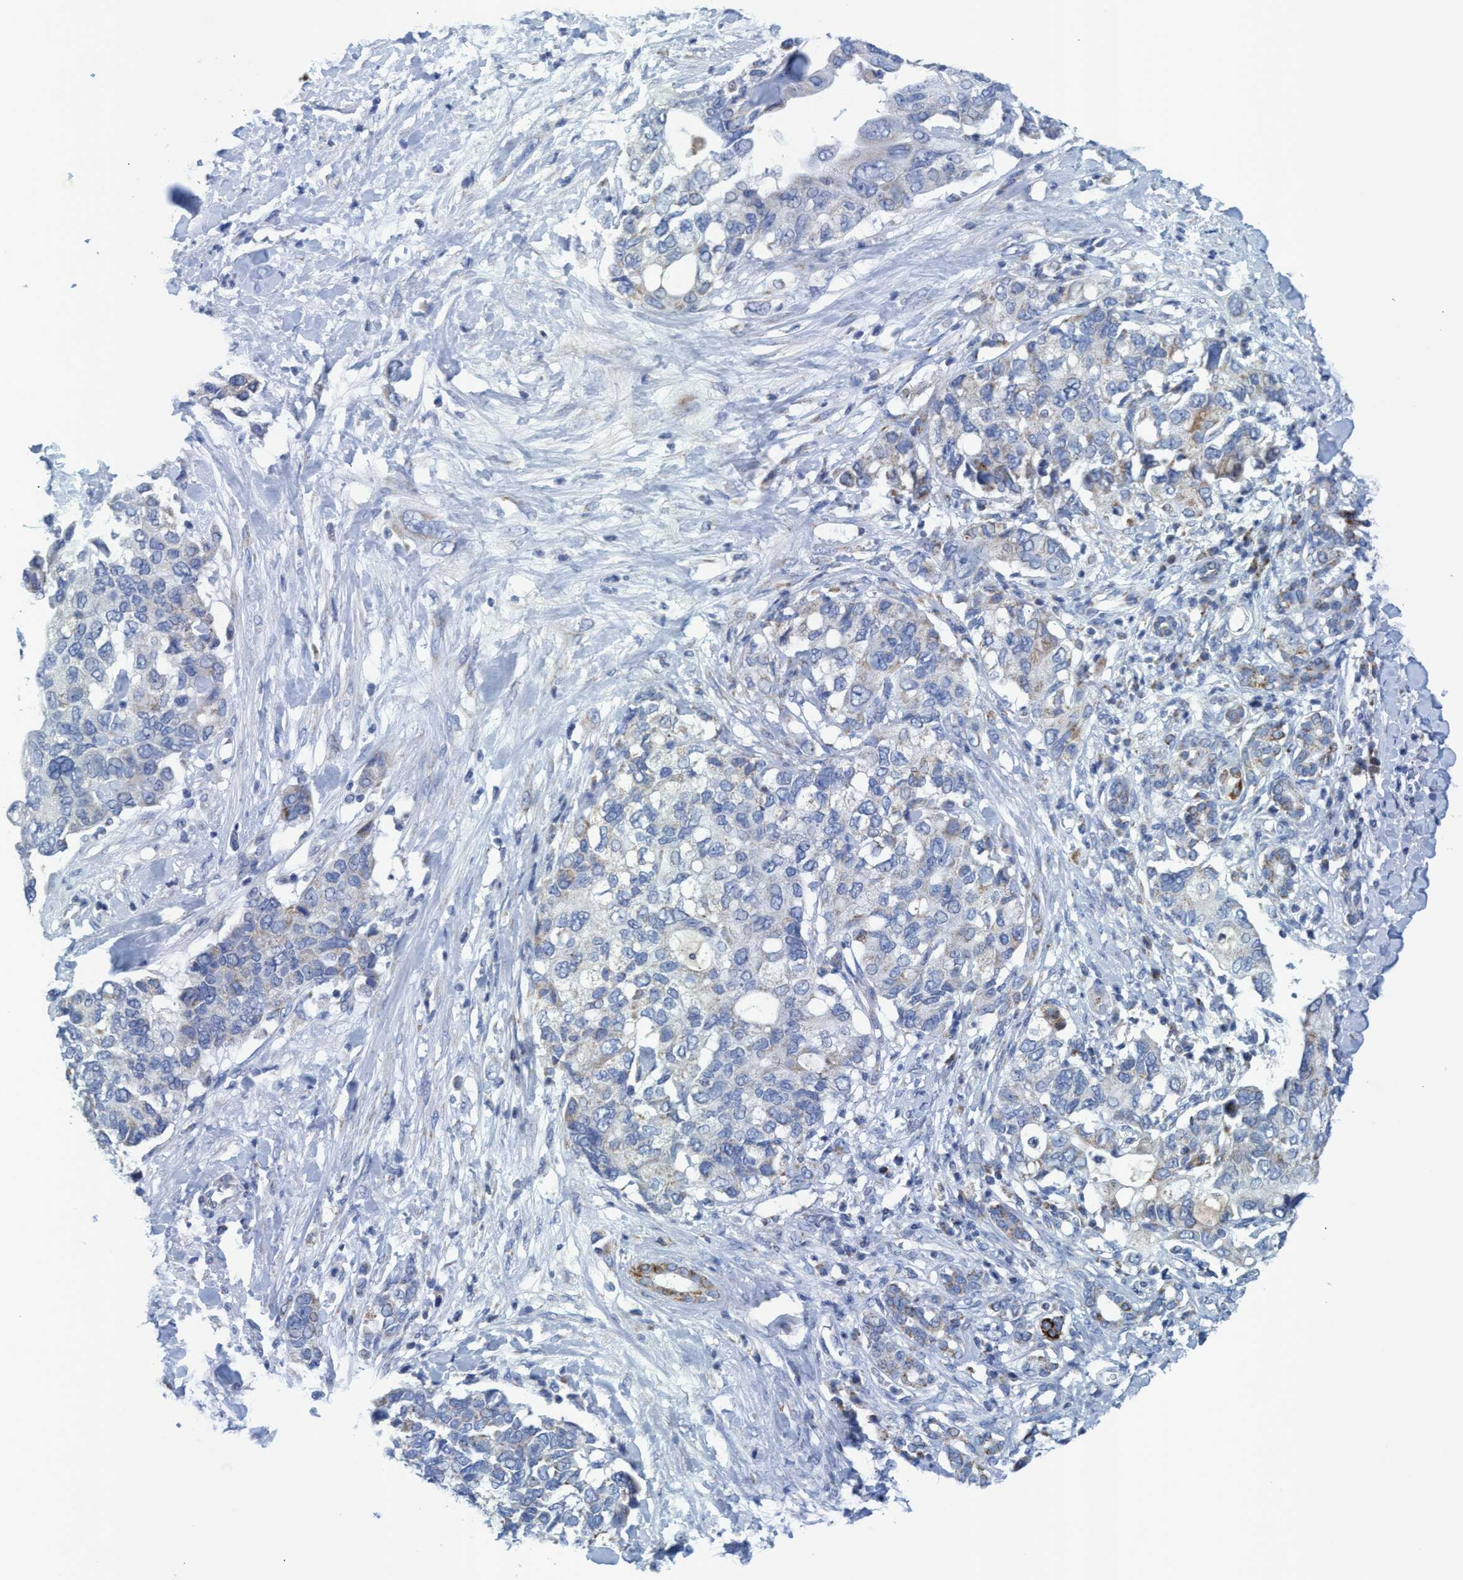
{"staining": {"intensity": "weak", "quantity": "<25%", "location": "cytoplasmic/membranous"}, "tissue": "pancreatic cancer", "cell_type": "Tumor cells", "image_type": "cancer", "snomed": [{"axis": "morphology", "description": "Adenocarcinoma, NOS"}, {"axis": "topography", "description": "Pancreas"}], "caption": "This is a micrograph of immunohistochemistry (IHC) staining of adenocarcinoma (pancreatic), which shows no staining in tumor cells.", "gene": "GGA3", "patient": {"sex": "female", "age": 56}}